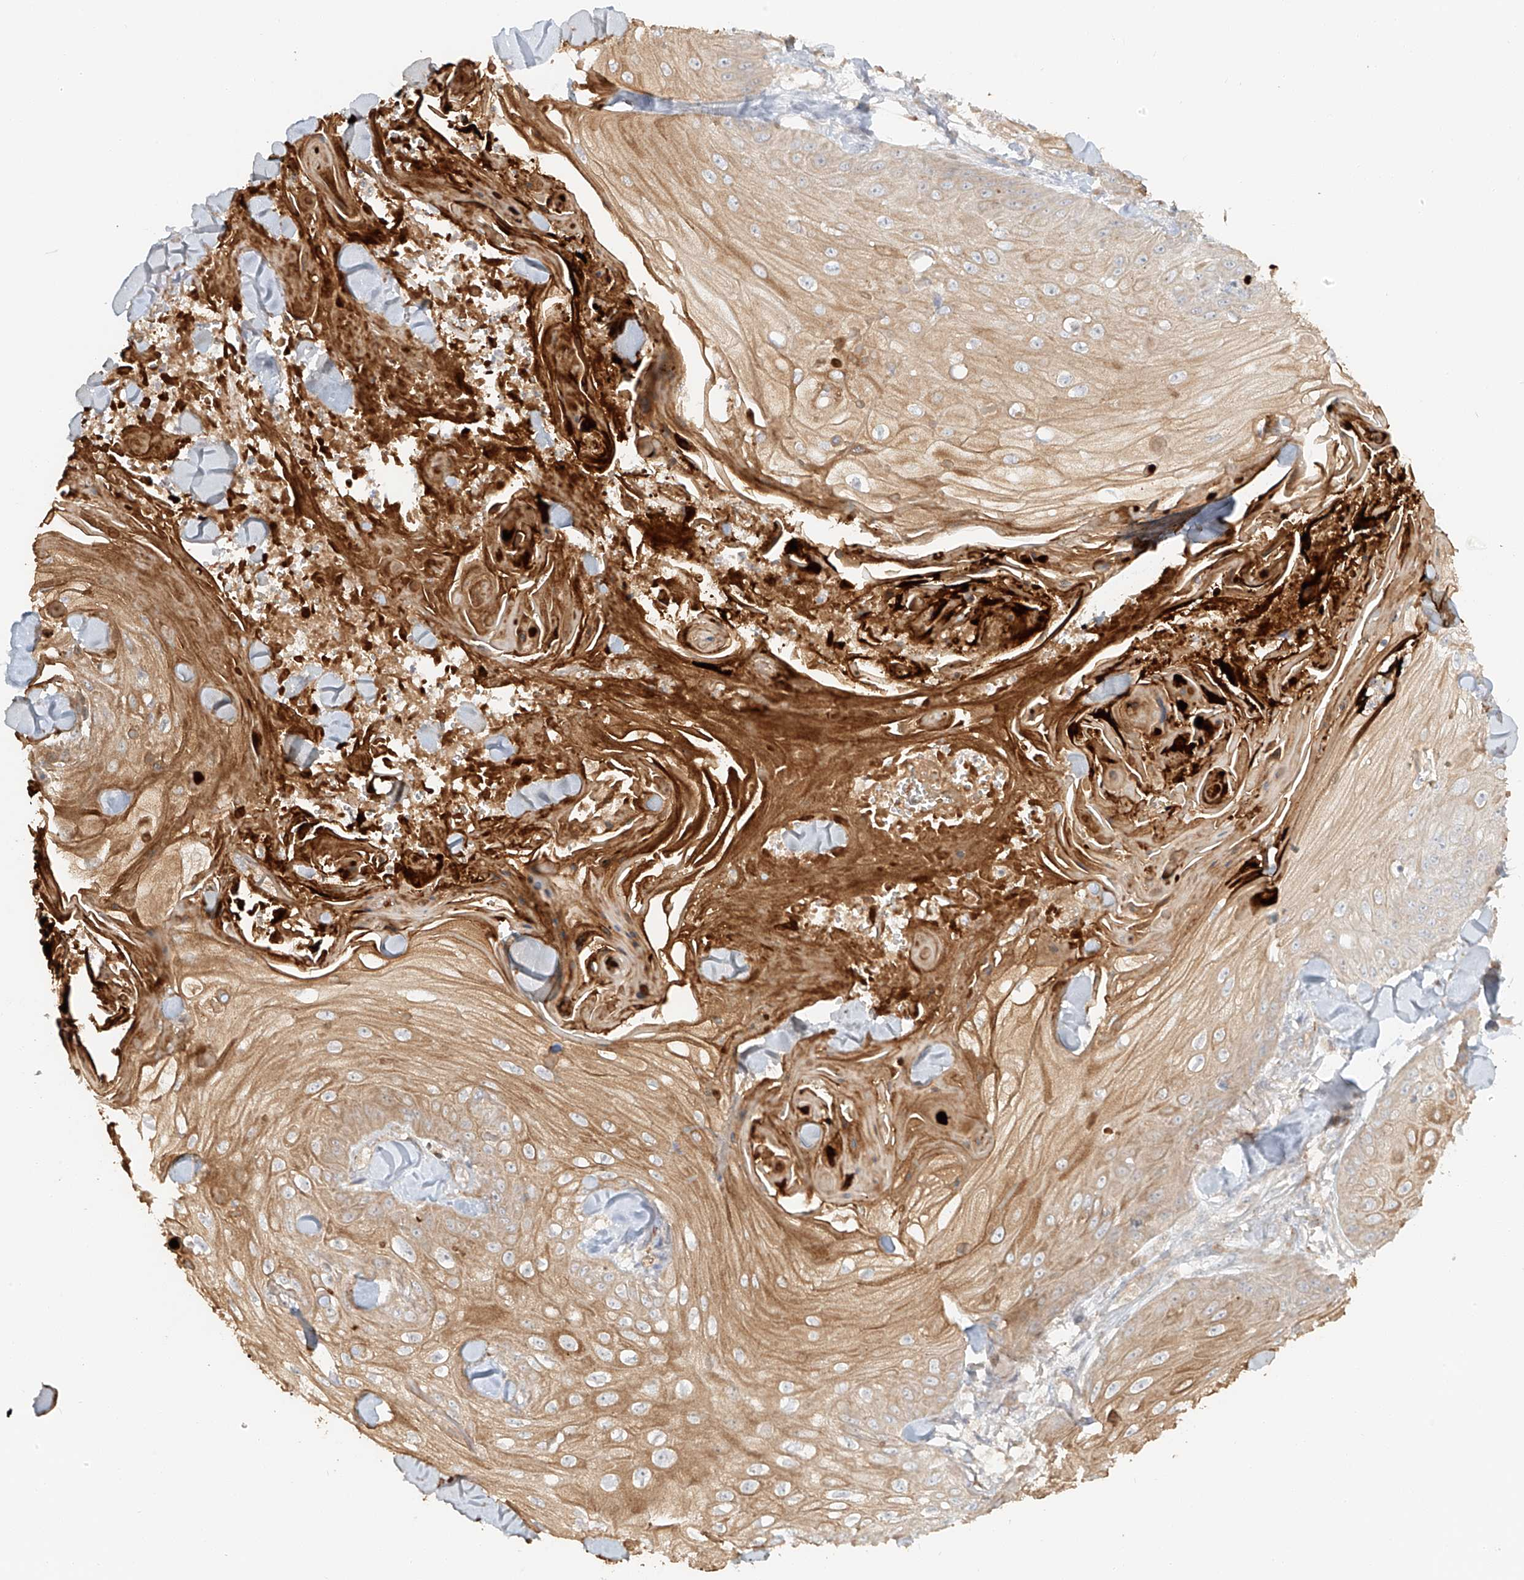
{"staining": {"intensity": "weak", "quantity": ">75%", "location": "cytoplasmic/membranous"}, "tissue": "skin cancer", "cell_type": "Tumor cells", "image_type": "cancer", "snomed": [{"axis": "morphology", "description": "Squamous cell carcinoma, NOS"}, {"axis": "topography", "description": "Skin"}], "caption": "Weak cytoplasmic/membranous protein expression is seen in about >75% of tumor cells in skin cancer (squamous cell carcinoma). Nuclei are stained in blue.", "gene": "MIPEP", "patient": {"sex": "male", "age": 74}}